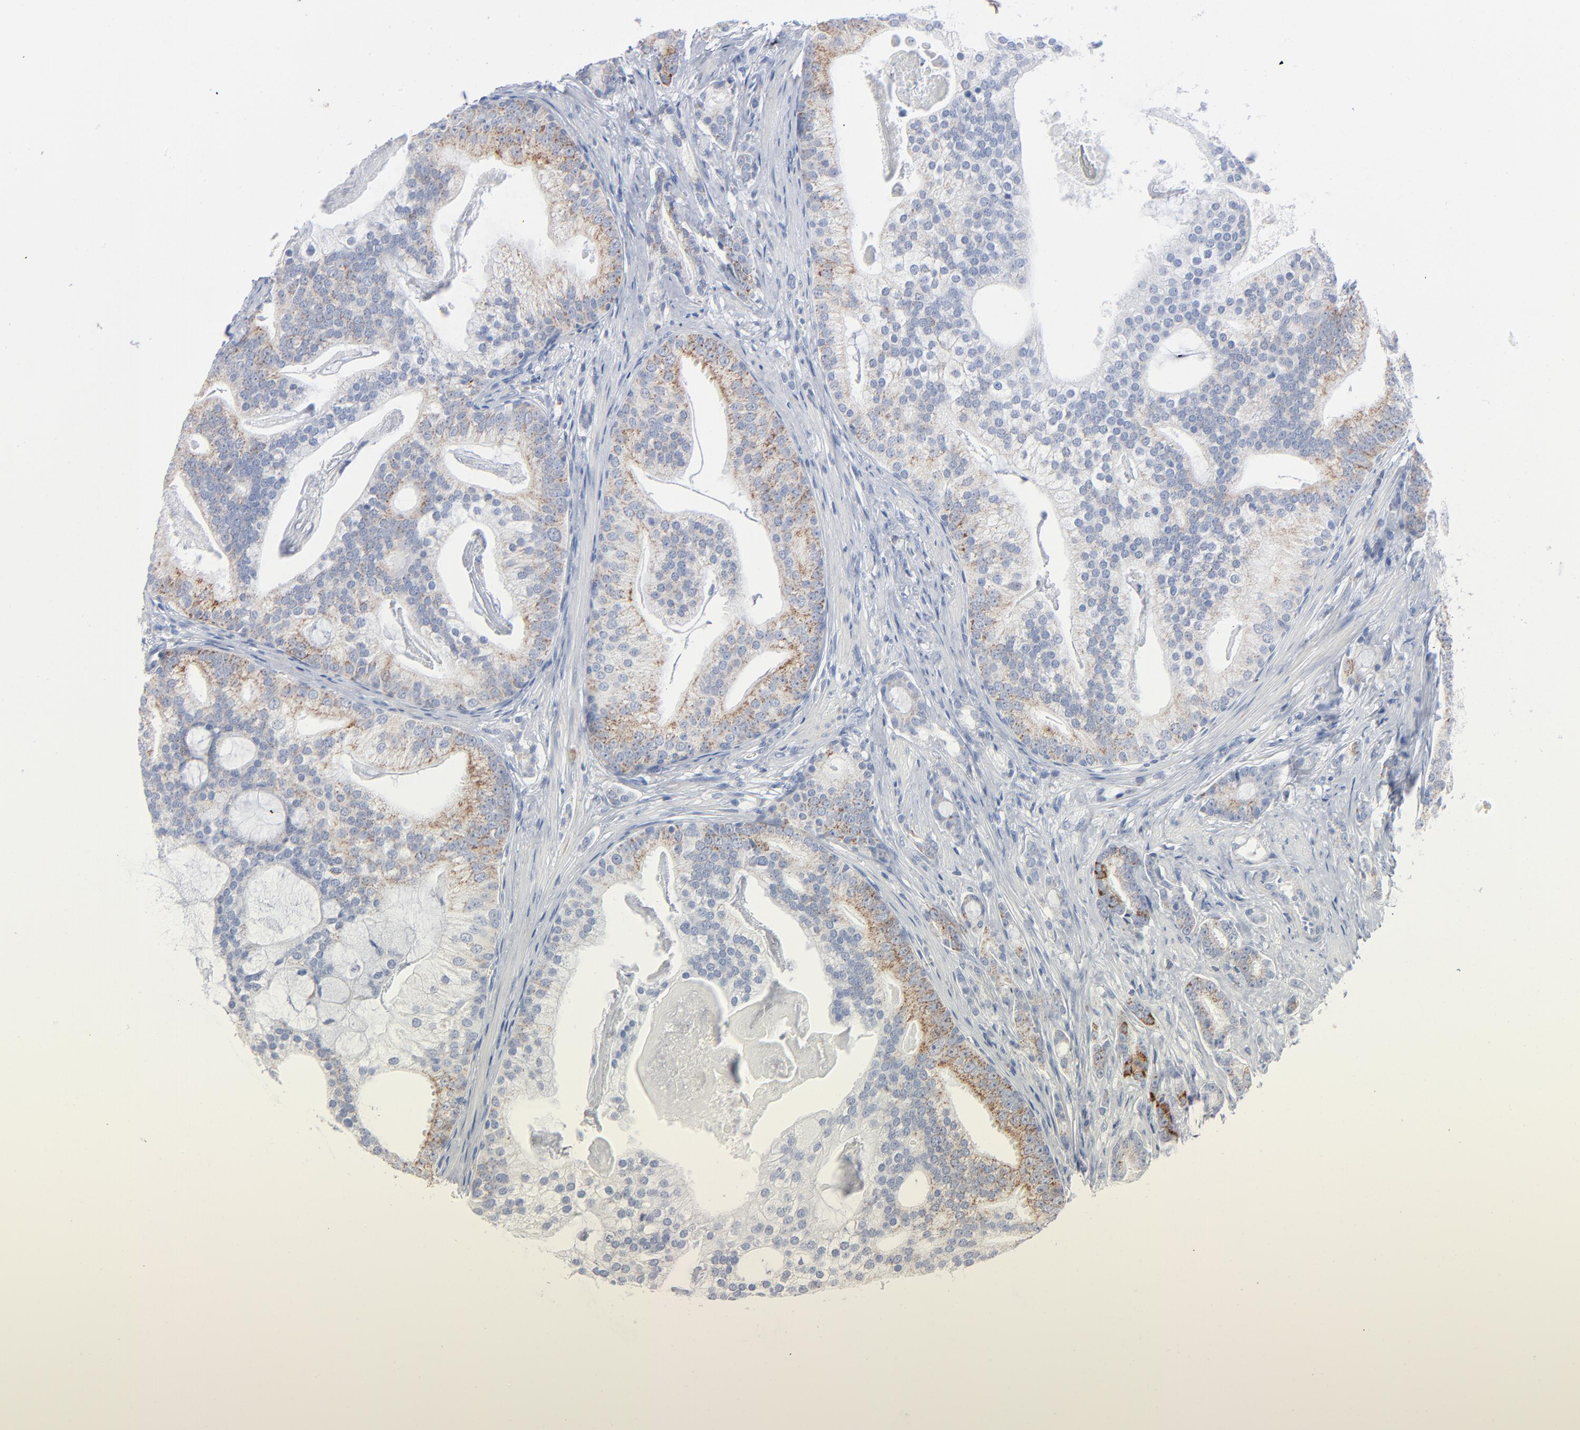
{"staining": {"intensity": "weak", "quantity": "<25%", "location": "cytoplasmic/membranous"}, "tissue": "prostate cancer", "cell_type": "Tumor cells", "image_type": "cancer", "snomed": [{"axis": "morphology", "description": "Adenocarcinoma, Low grade"}, {"axis": "topography", "description": "Prostate"}], "caption": "Immunohistochemistry image of human prostate cancer (adenocarcinoma (low-grade)) stained for a protein (brown), which exhibits no staining in tumor cells.", "gene": "CHCHD10", "patient": {"sex": "male", "age": 58}}